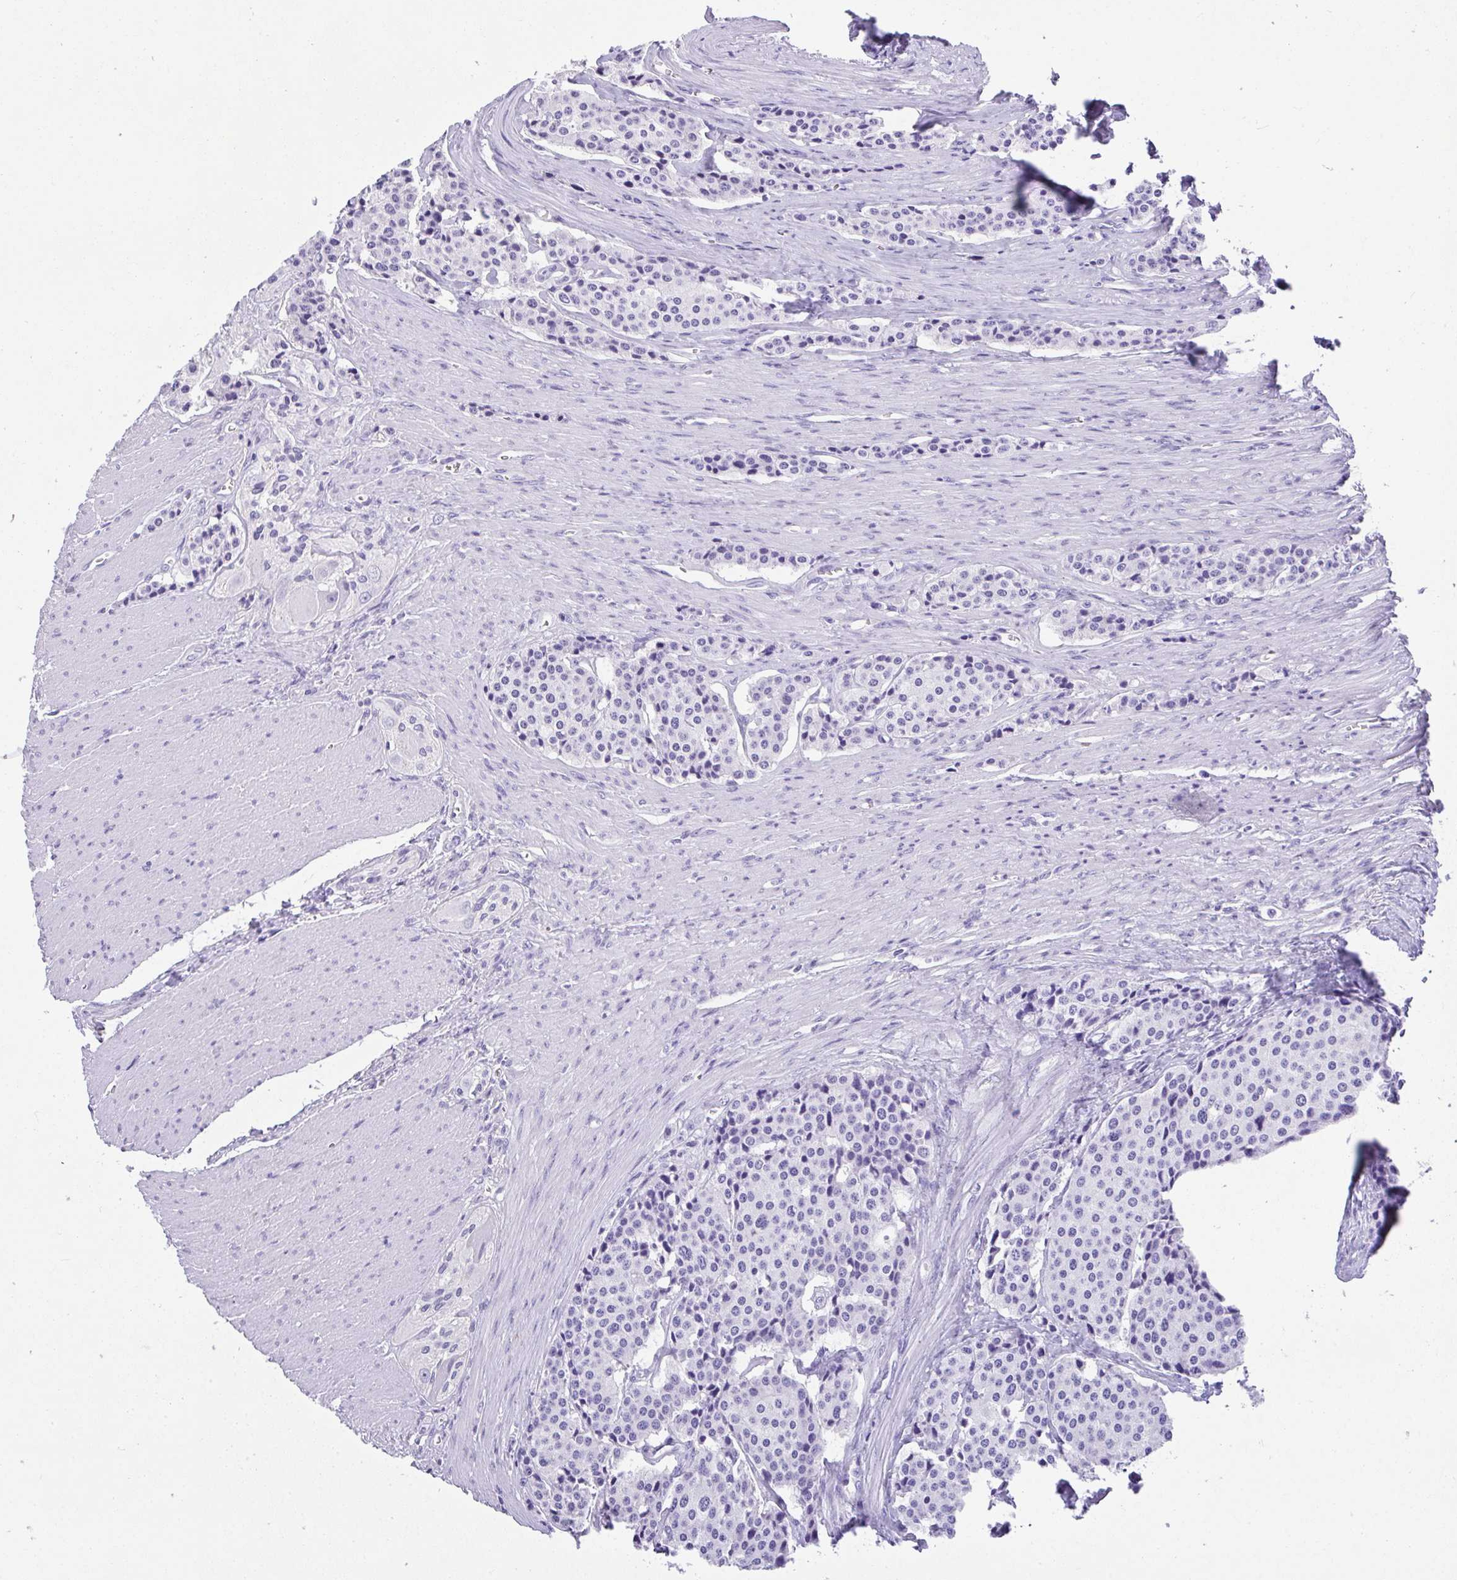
{"staining": {"intensity": "negative", "quantity": "none", "location": "none"}, "tissue": "carcinoid", "cell_type": "Tumor cells", "image_type": "cancer", "snomed": [{"axis": "morphology", "description": "Carcinoid, malignant, NOS"}, {"axis": "topography", "description": "Small intestine"}], "caption": "Human malignant carcinoid stained for a protein using IHC displays no staining in tumor cells.", "gene": "AVIL", "patient": {"sex": "male", "age": 73}}